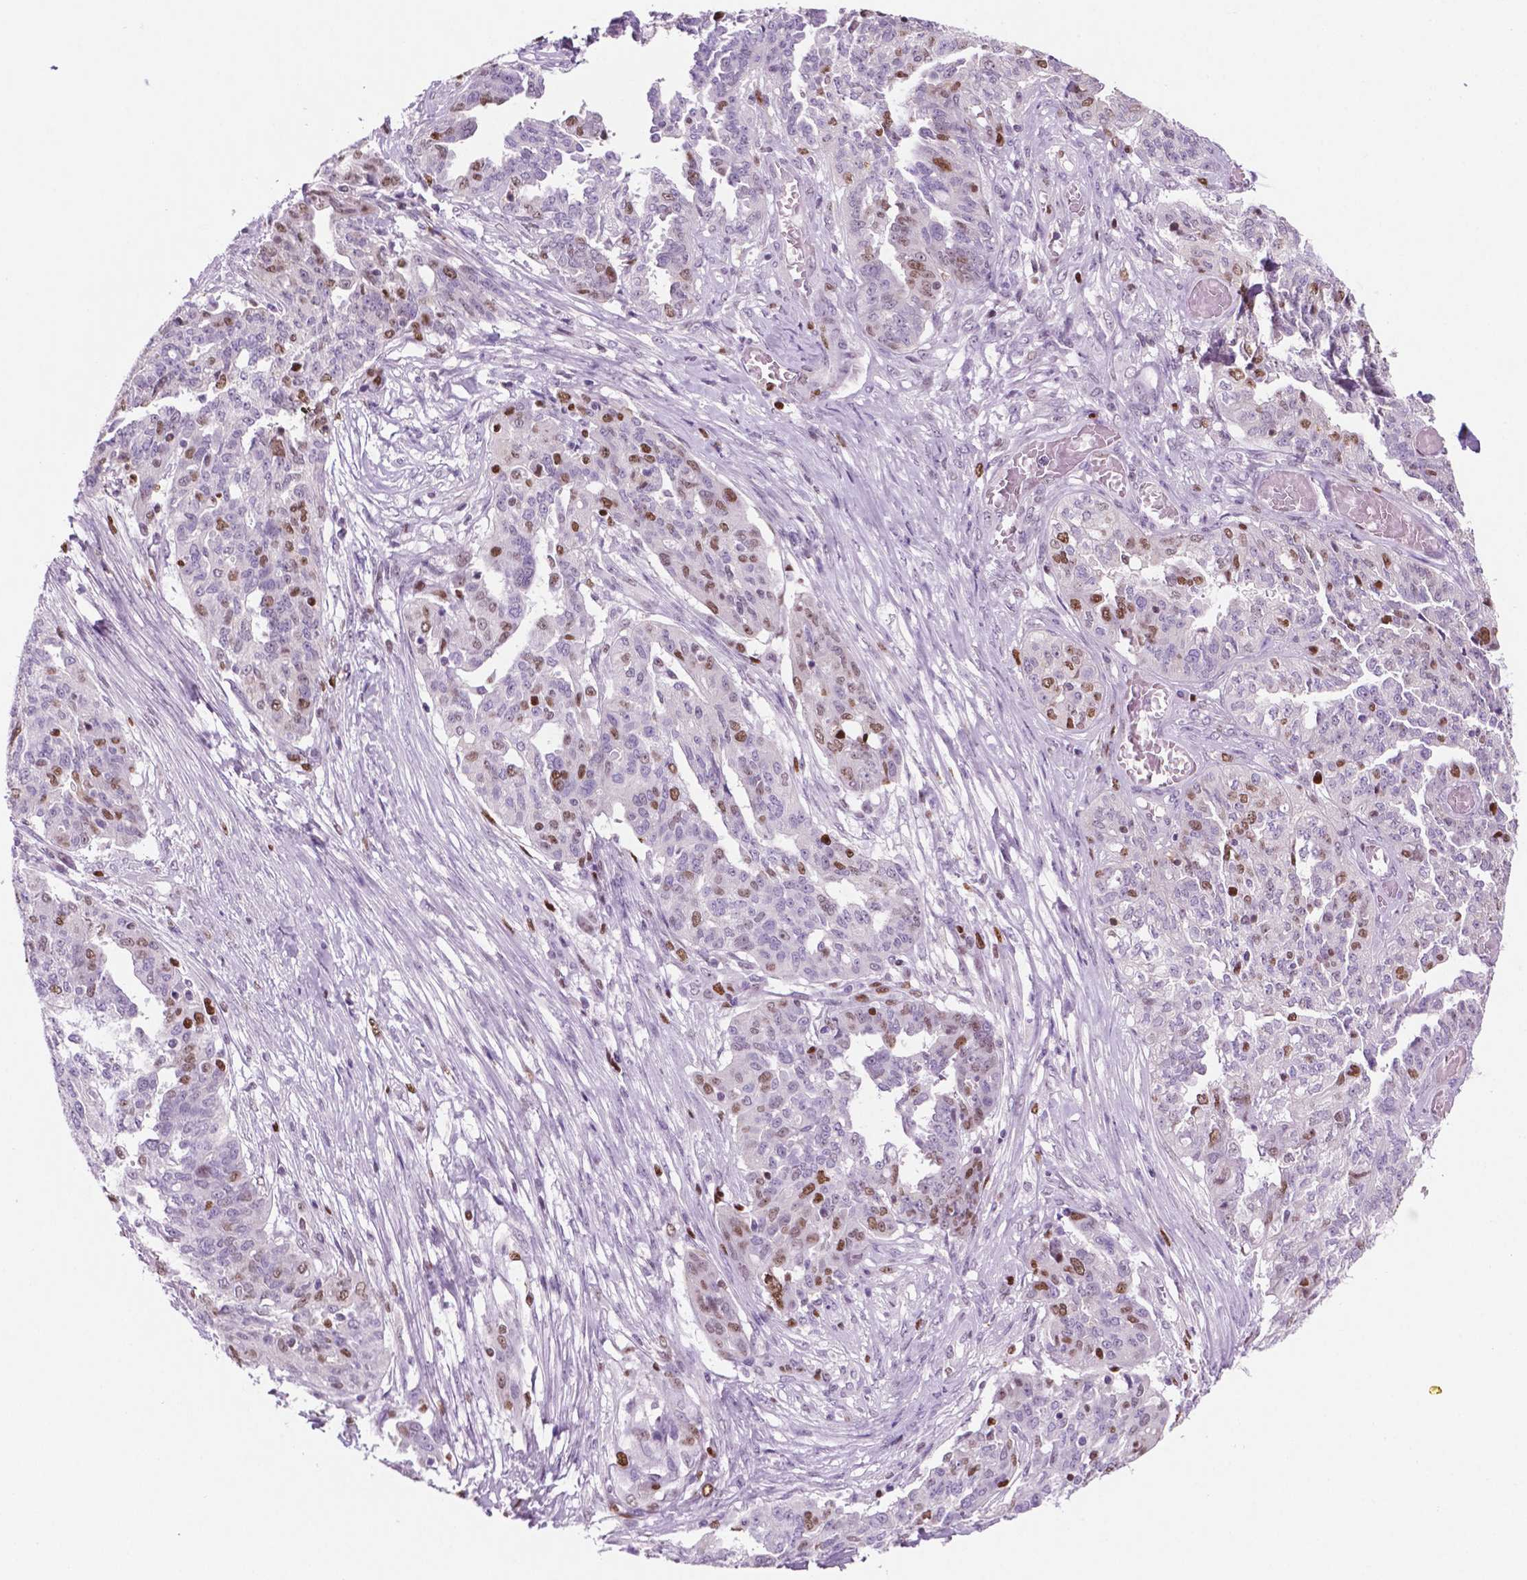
{"staining": {"intensity": "moderate", "quantity": "25%-75%", "location": "nuclear"}, "tissue": "ovarian cancer", "cell_type": "Tumor cells", "image_type": "cancer", "snomed": [{"axis": "morphology", "description": "Cystadenocarcinoma, serous, NOS"}, {"axis": "topography", "description": "Ovary"}], "caption": "Protein analysis of ovarian cancer (serous cystadenocarcinoma) tissue shows moderate nuclear staining in approximately 25%-75% of tumor cells.", "gene": "NCAPH2", "patient": {"sex": "female", "age": 67}}